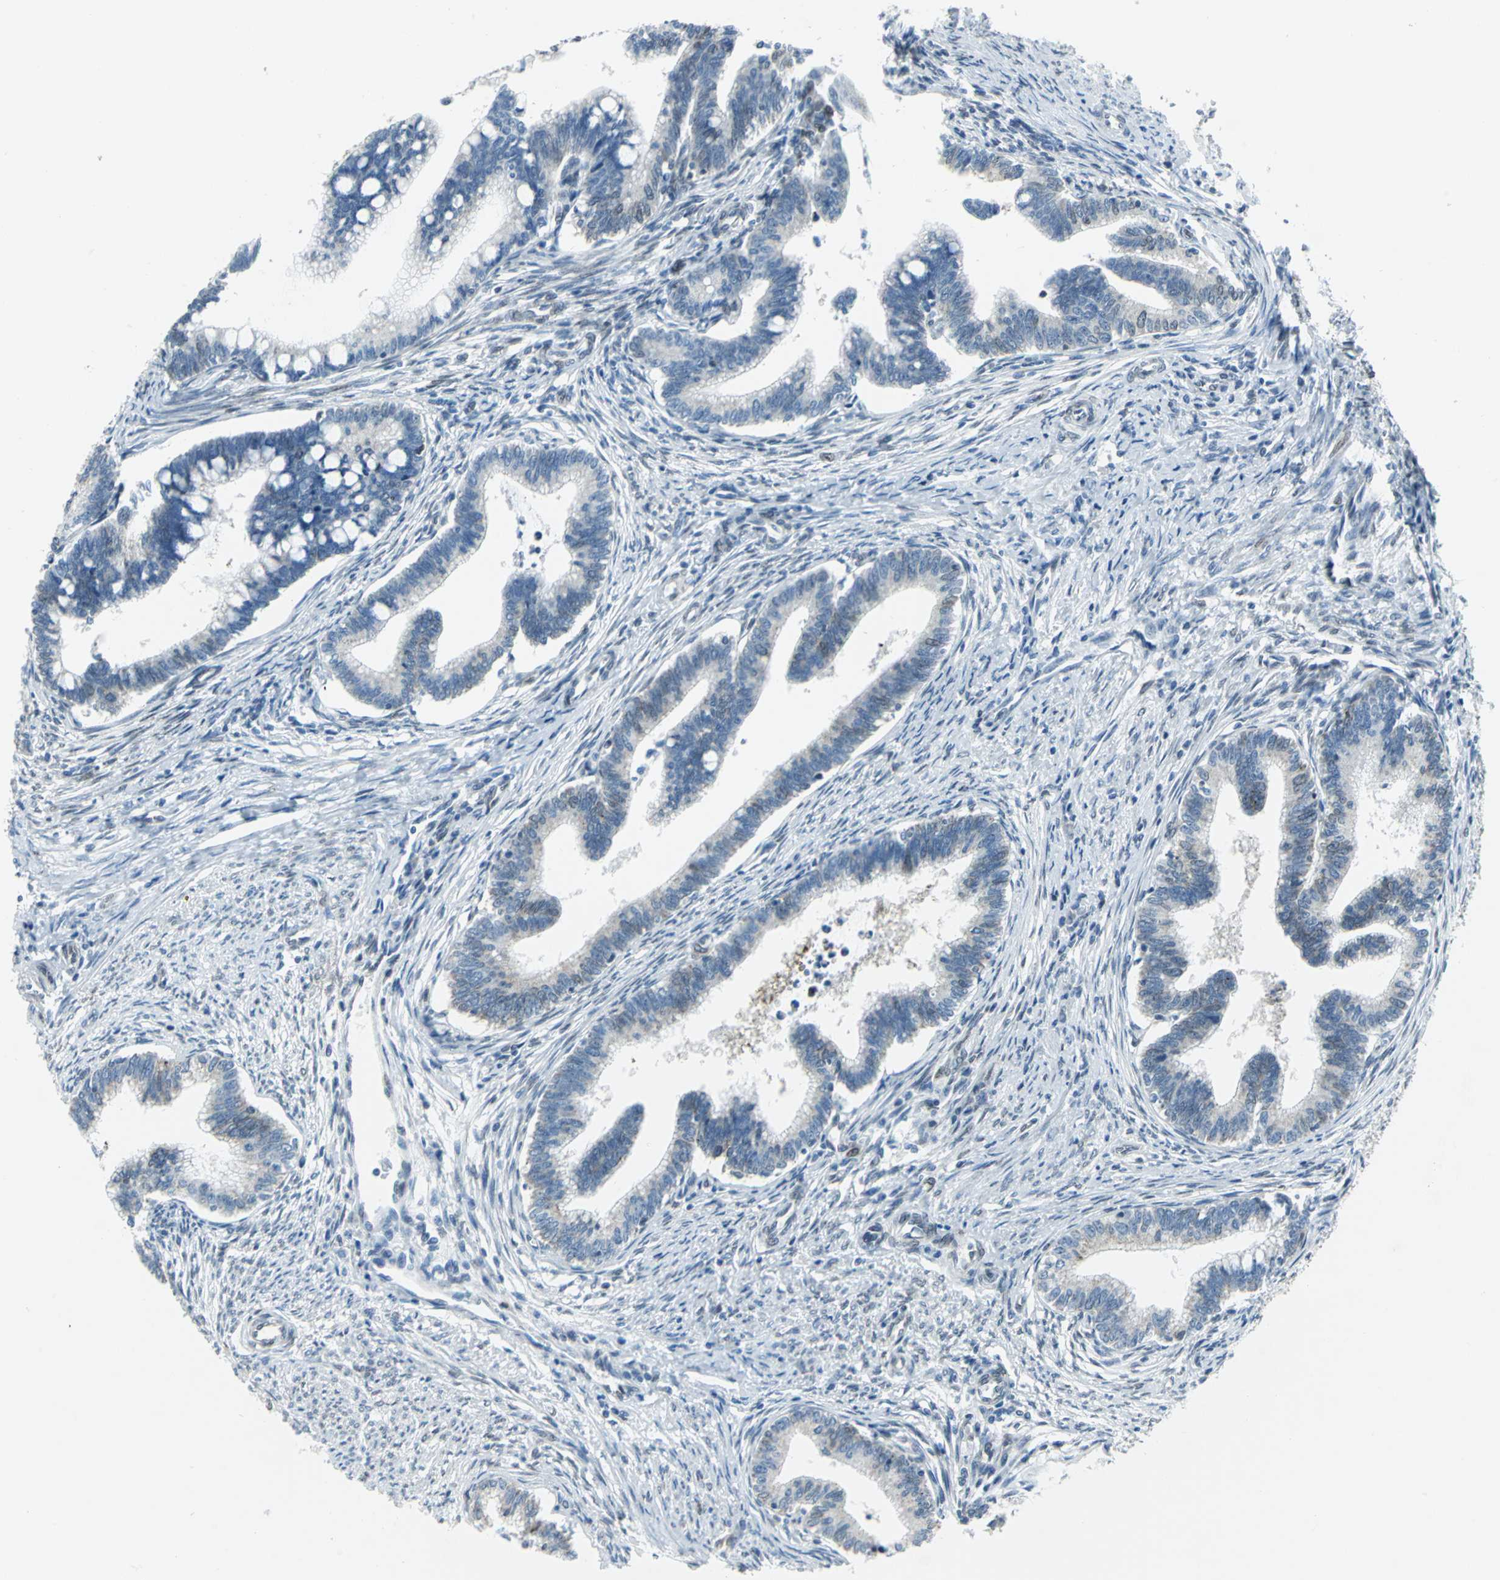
{"staining": {"intensity": "negative", "quantity": "none", "location": "none"}, "tissue": "cervical cancer", "cell_type": "Tumor cells", "image_type": "cancer", "snomed": [{"axis": "morphology", "description": "Adenocarcinoma, NOS"}, {"axis": "topography", "description": "Cervix"}], "caption": "This is an immunohistochemistry (IHC) photomicrograph of human cervical cancer. There is no positivity in tumor cells.", "gene": "SNUPN", "patient": {"sex": "female", "age": 36}}